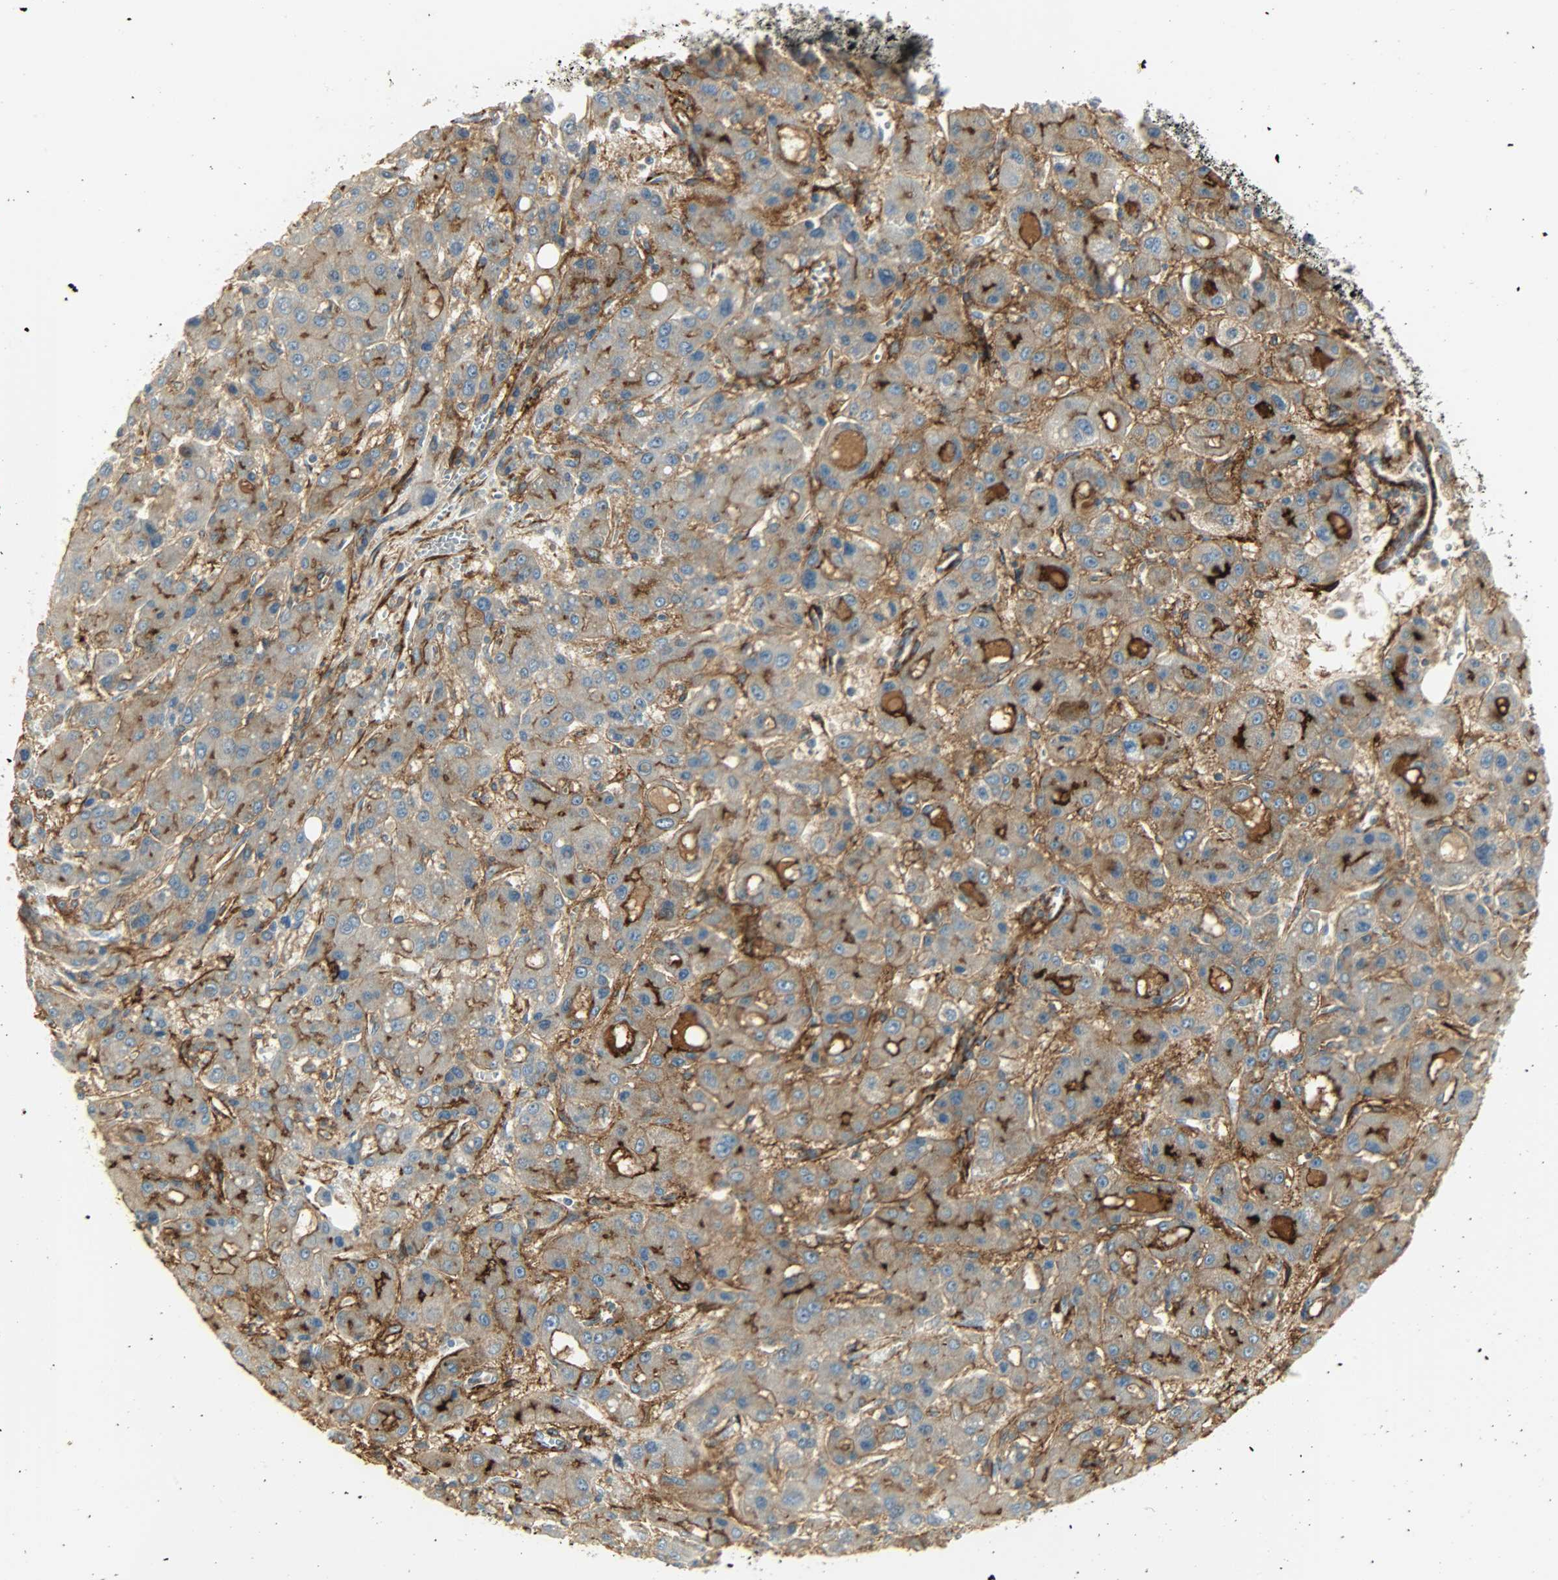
{"staining": {"intensity": "weak", "quantity": ">75%", "location": "cytoplasmic/membranous"}, "tissue": "liver cancer", "cell_type": "Tumor cells", "image_type": "cancer", "snomed": [{"axis": "morphology", "description": "Carcinoma, Hepatocellular, NOS"}, {"axis": "topography", "description": "Liver"}], "caption": "Tumor cells exhibit weak cytoplasmic/membranous staining in about >75% of cells in liver cancer. (DAB (3,3'-diaminobenzidine) = brown stain, brightfield microscopy at high magnification).", "gene": "ENPEP", "patient": {"sex": "male", "age": 55}}